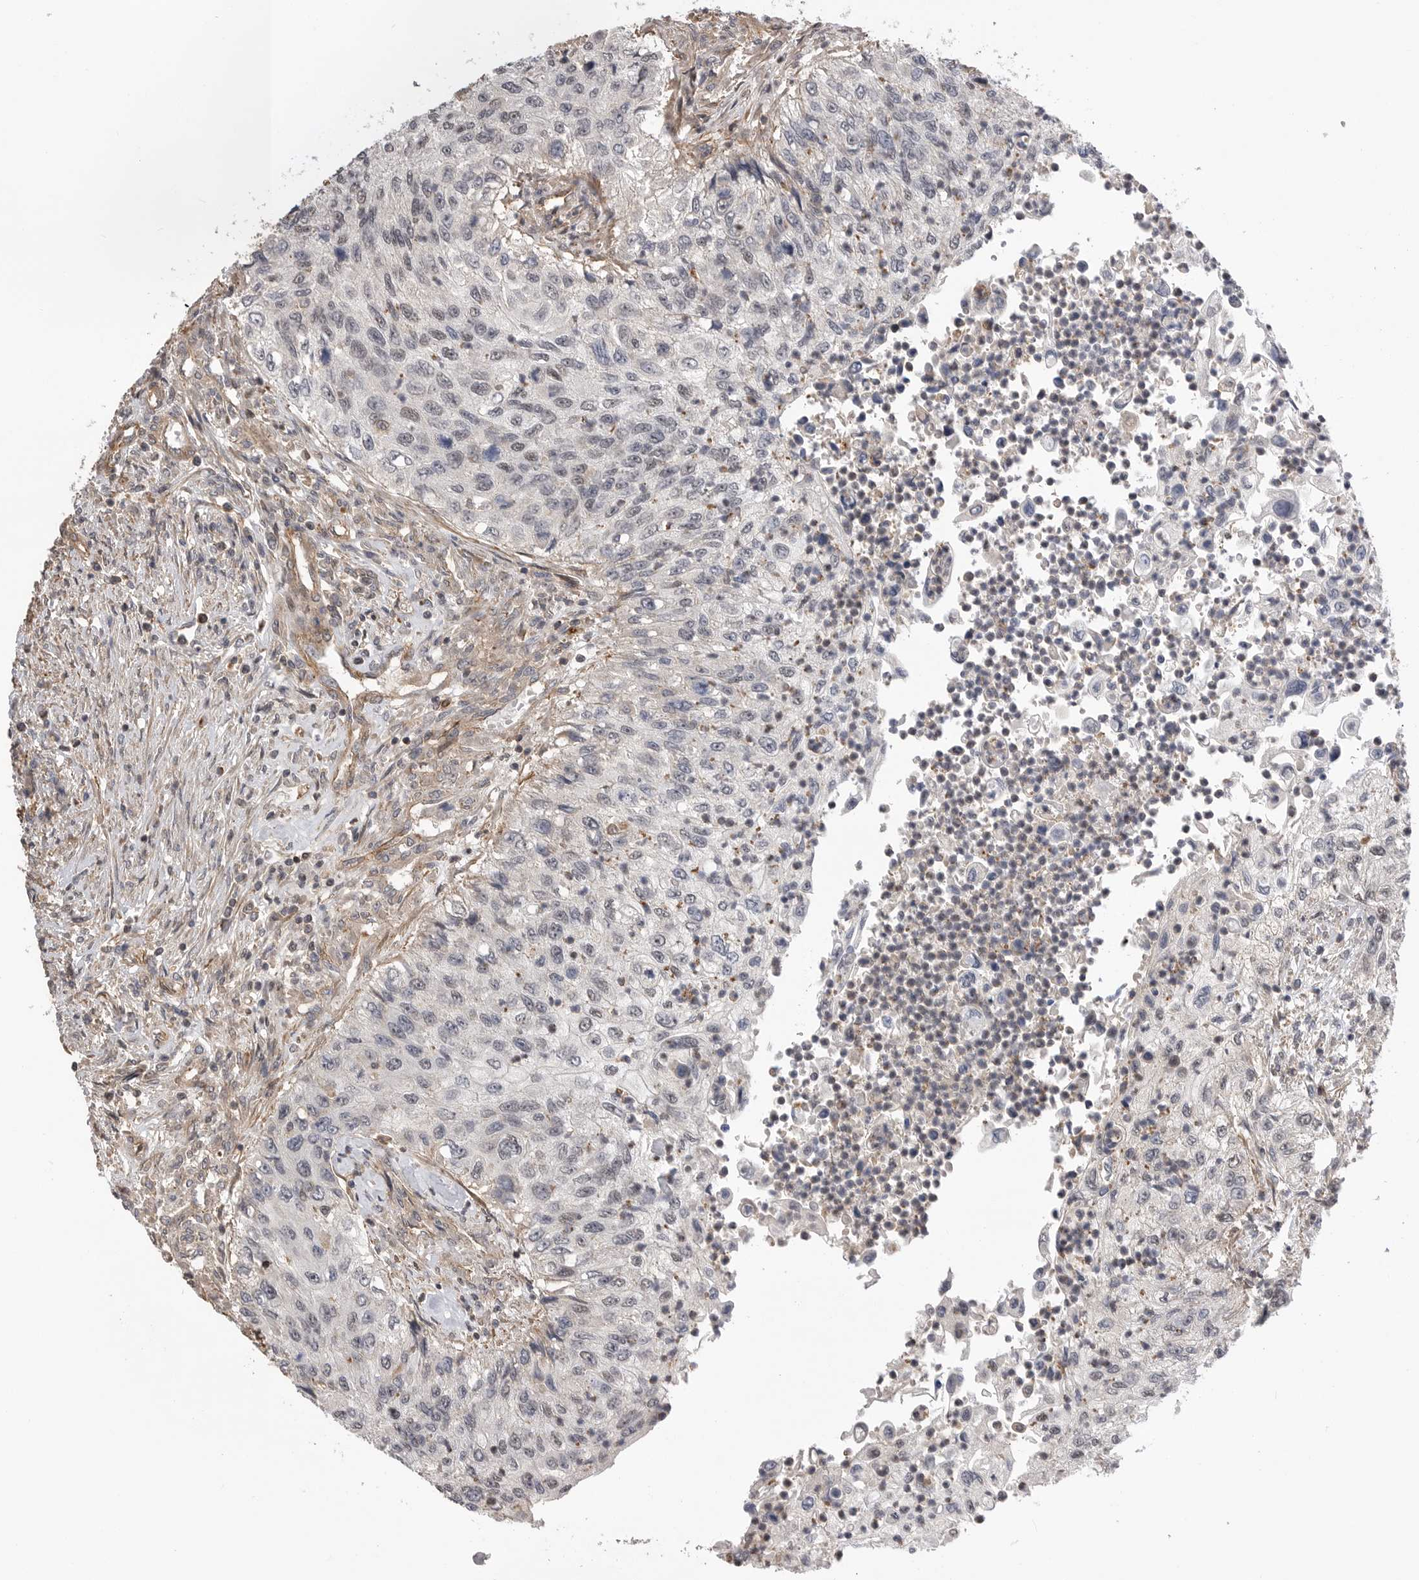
{"staining": {"intensity": "weak", "quantity": "<25%", "location": "nuclear"}, "tissue": "urothelial cancer", "cell_type": "Tumor cells", "image_type": "cancer", "snomed": [{"axis": "morphology", "description": "Urothelial carcinoma, High grade"}, {"axis": "topography", "description": "Urinary bladder"}], "caption": "This is an immunohistochemistry (IHC) photomicrograph of human urothelial carcinoma (high-grade). There is no positivity in tumor cells.", "gene": "TRIM56", "patient": {"sex": "female", "age": 60}}